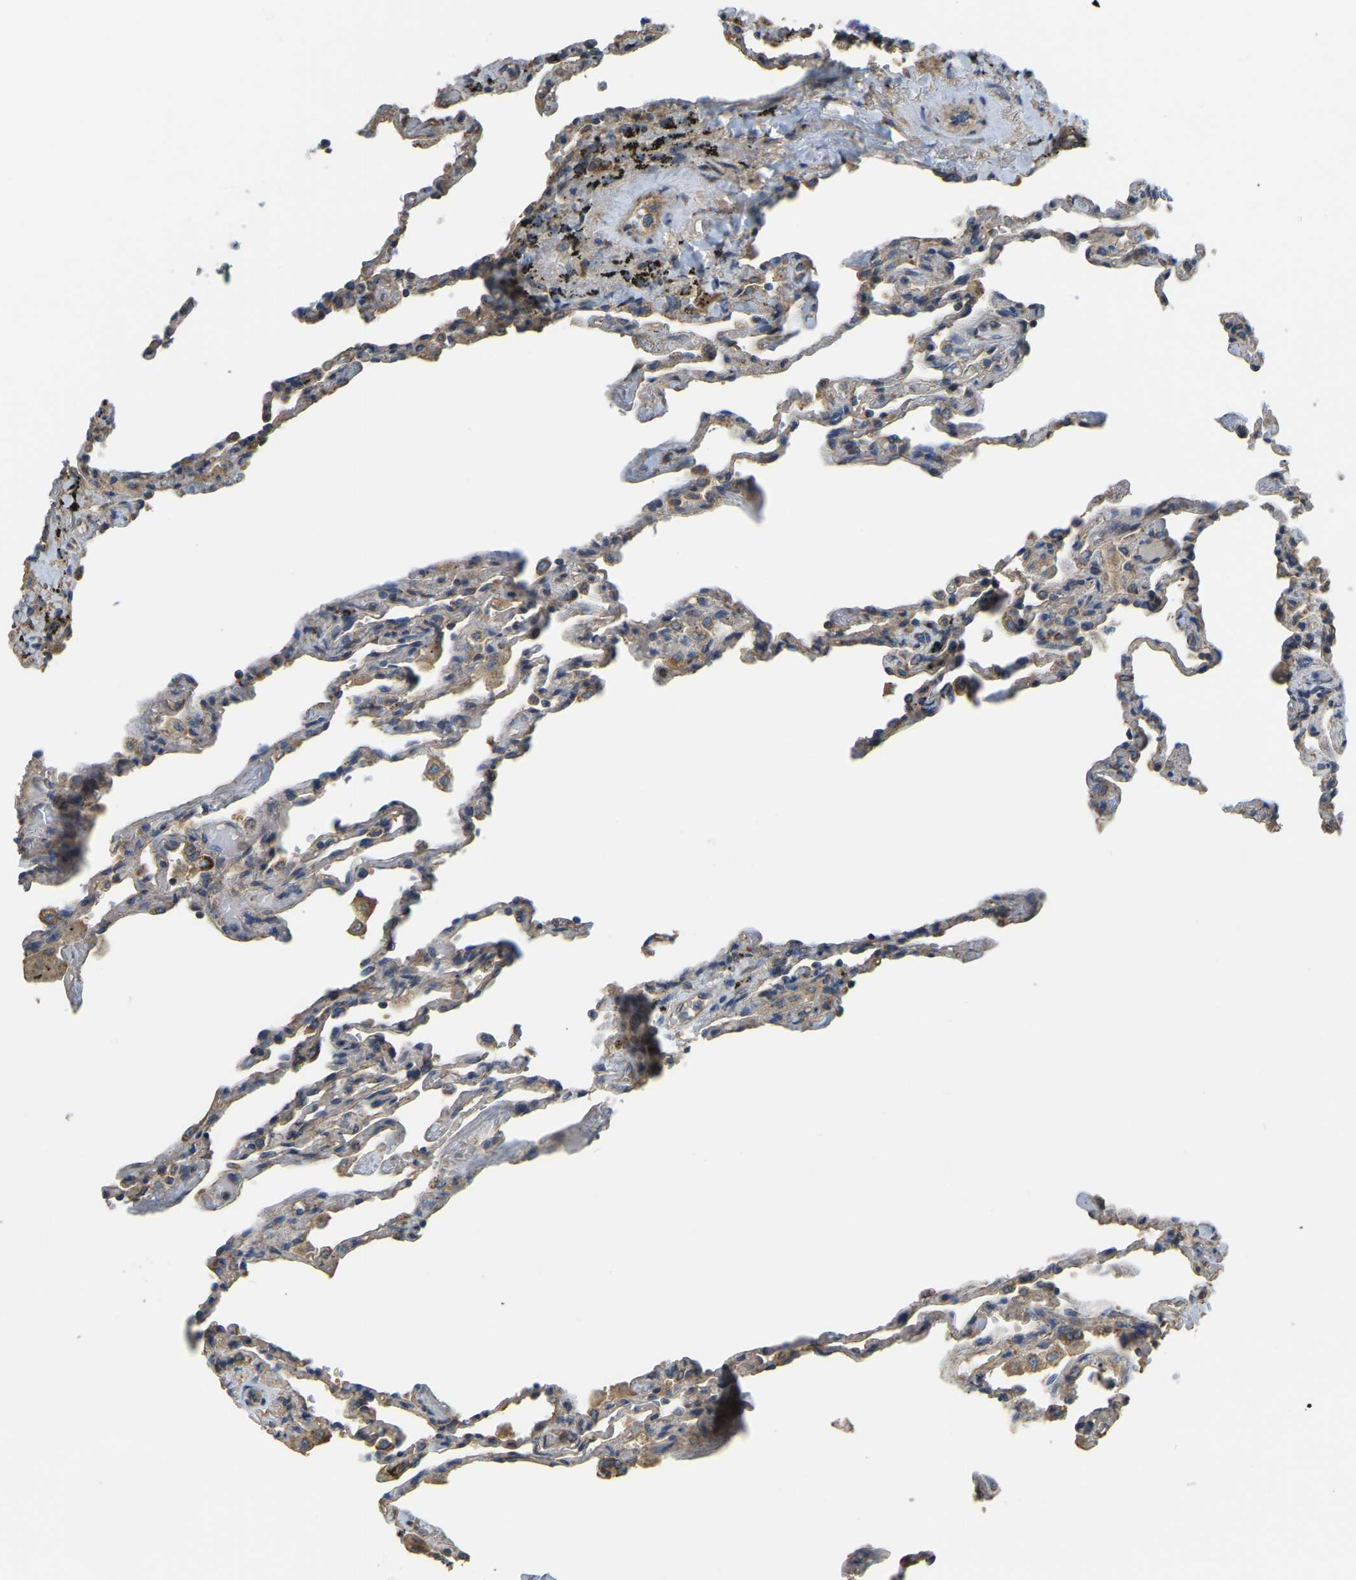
{"staining": {"intensity": "moderate", "quantity": "25%-75%", "location": "cytoplasmic/membranous"}, "tissue": "lung", "cell_type": "Alveolar cells", "image_type": "normal", "snomed": [{"axis": "morphology", "description": "Normal tissue, NOS"}, {"axis": "topography", "description": "Lung"}], "caption": "This is an image of immunohistochemistry (IHC) staining of unremarkable lung, which shows moderate staining in the cytoplasmic/membranous of alveolar cells.", "gene": "PSMD7", "patient": {"sex": "male", "age": 59}}